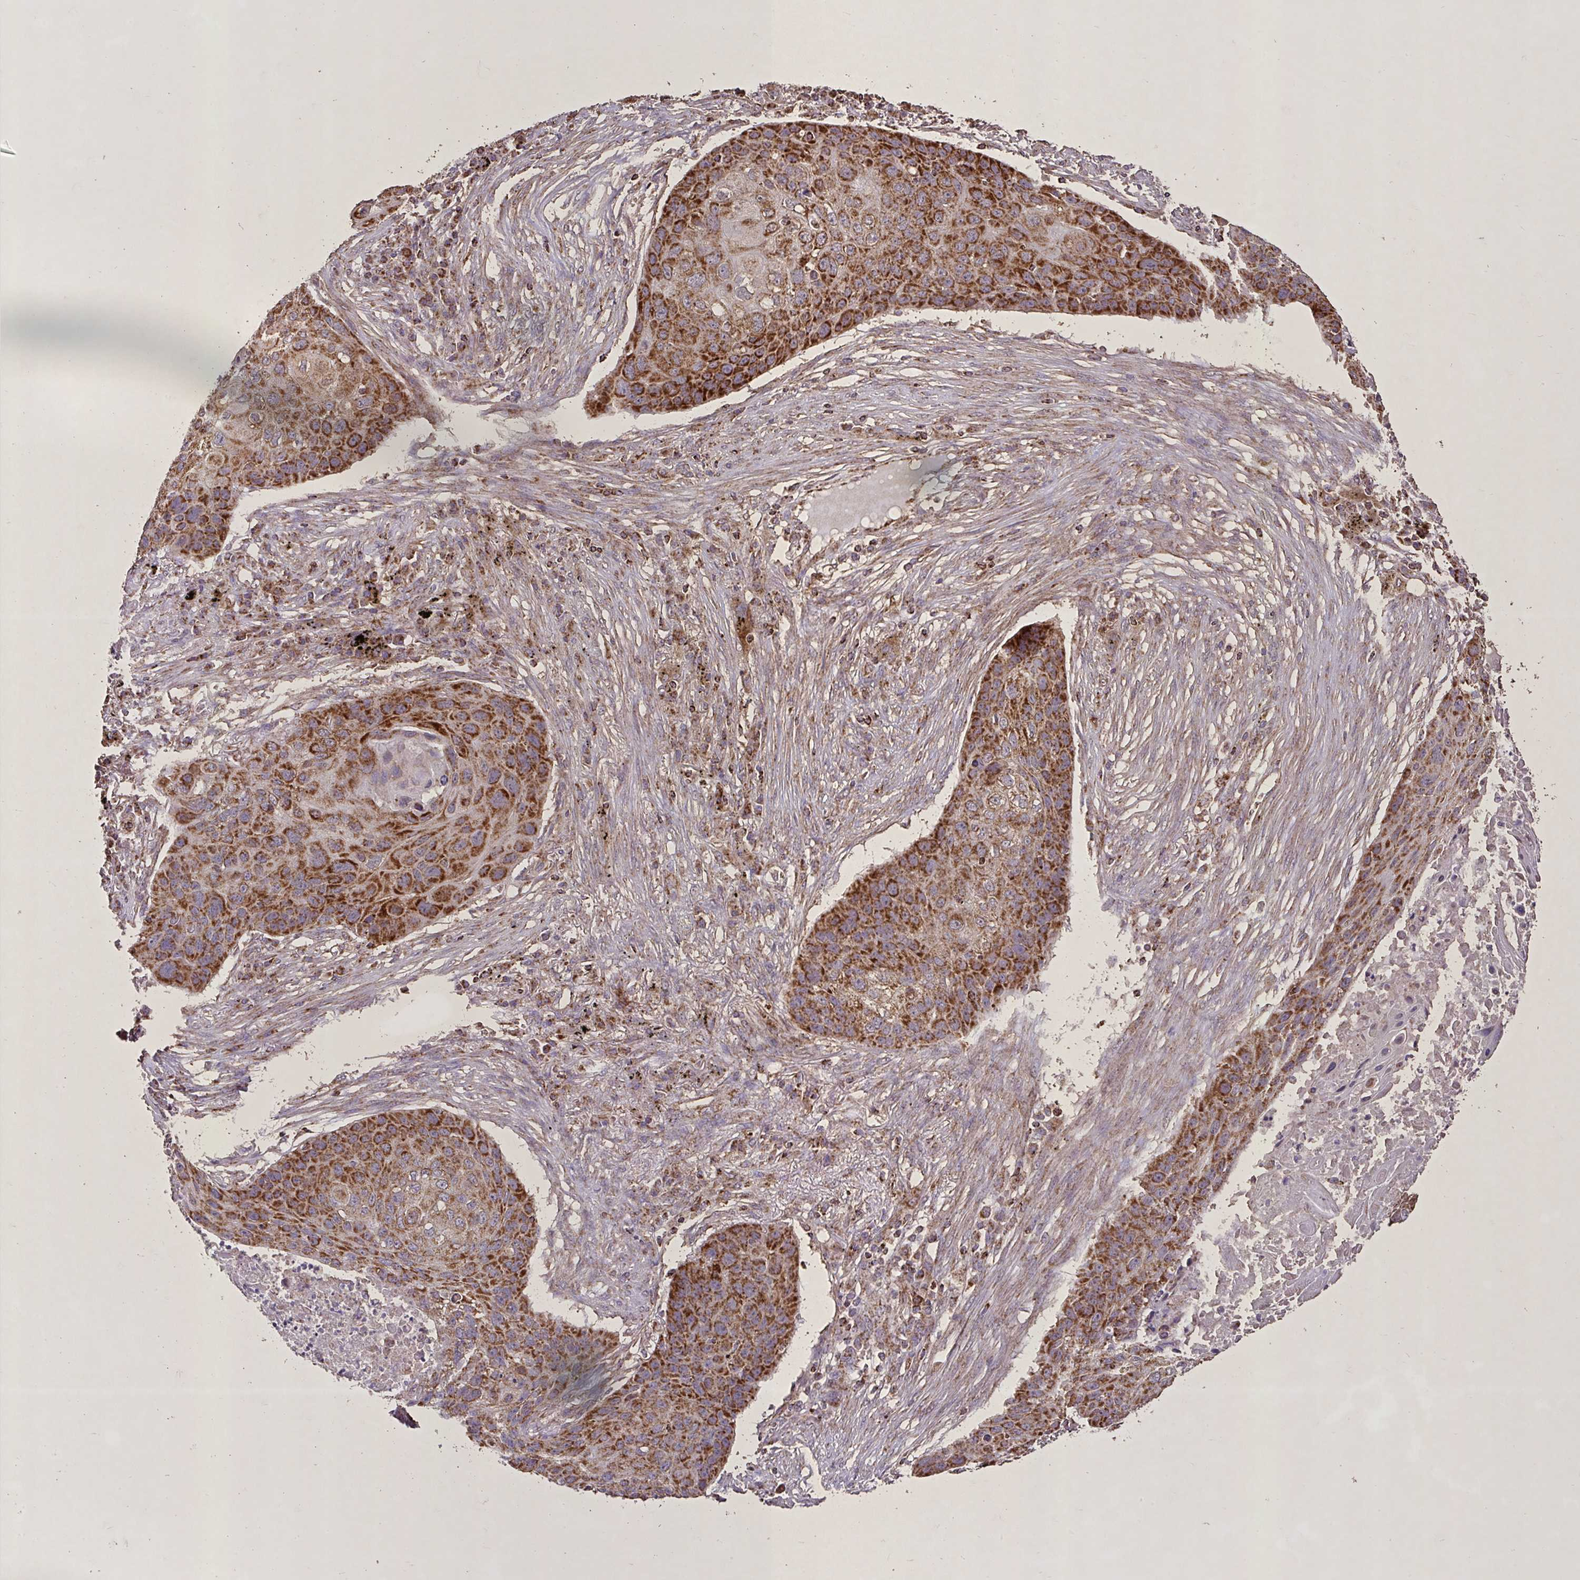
{"staining": {"intensity": "strong", "quantity": ">75%", "location": "cytoplasmic/membranous"}, "tissue": "lung cancer", "cell_type": "Tumor cells", "image_type": "cancer", "snomed": [{"axis": "morphology", "description": "Squamous cell carcinoma, NOS"}, {"axis": "topography", "description": "Lung"}], "caption": "IHC image of neoplastic tissue: squamous cell carcinoma (lung) stained using immunohistochemistry demonstrates high levels of strong protein expression localized specifically in the cytoplasmic/membranous of tumor cells, appearing as a cytoplasmic/membranous brown color.", "gene": "AGK", "patient": {"sex": "female", "age": 63}}